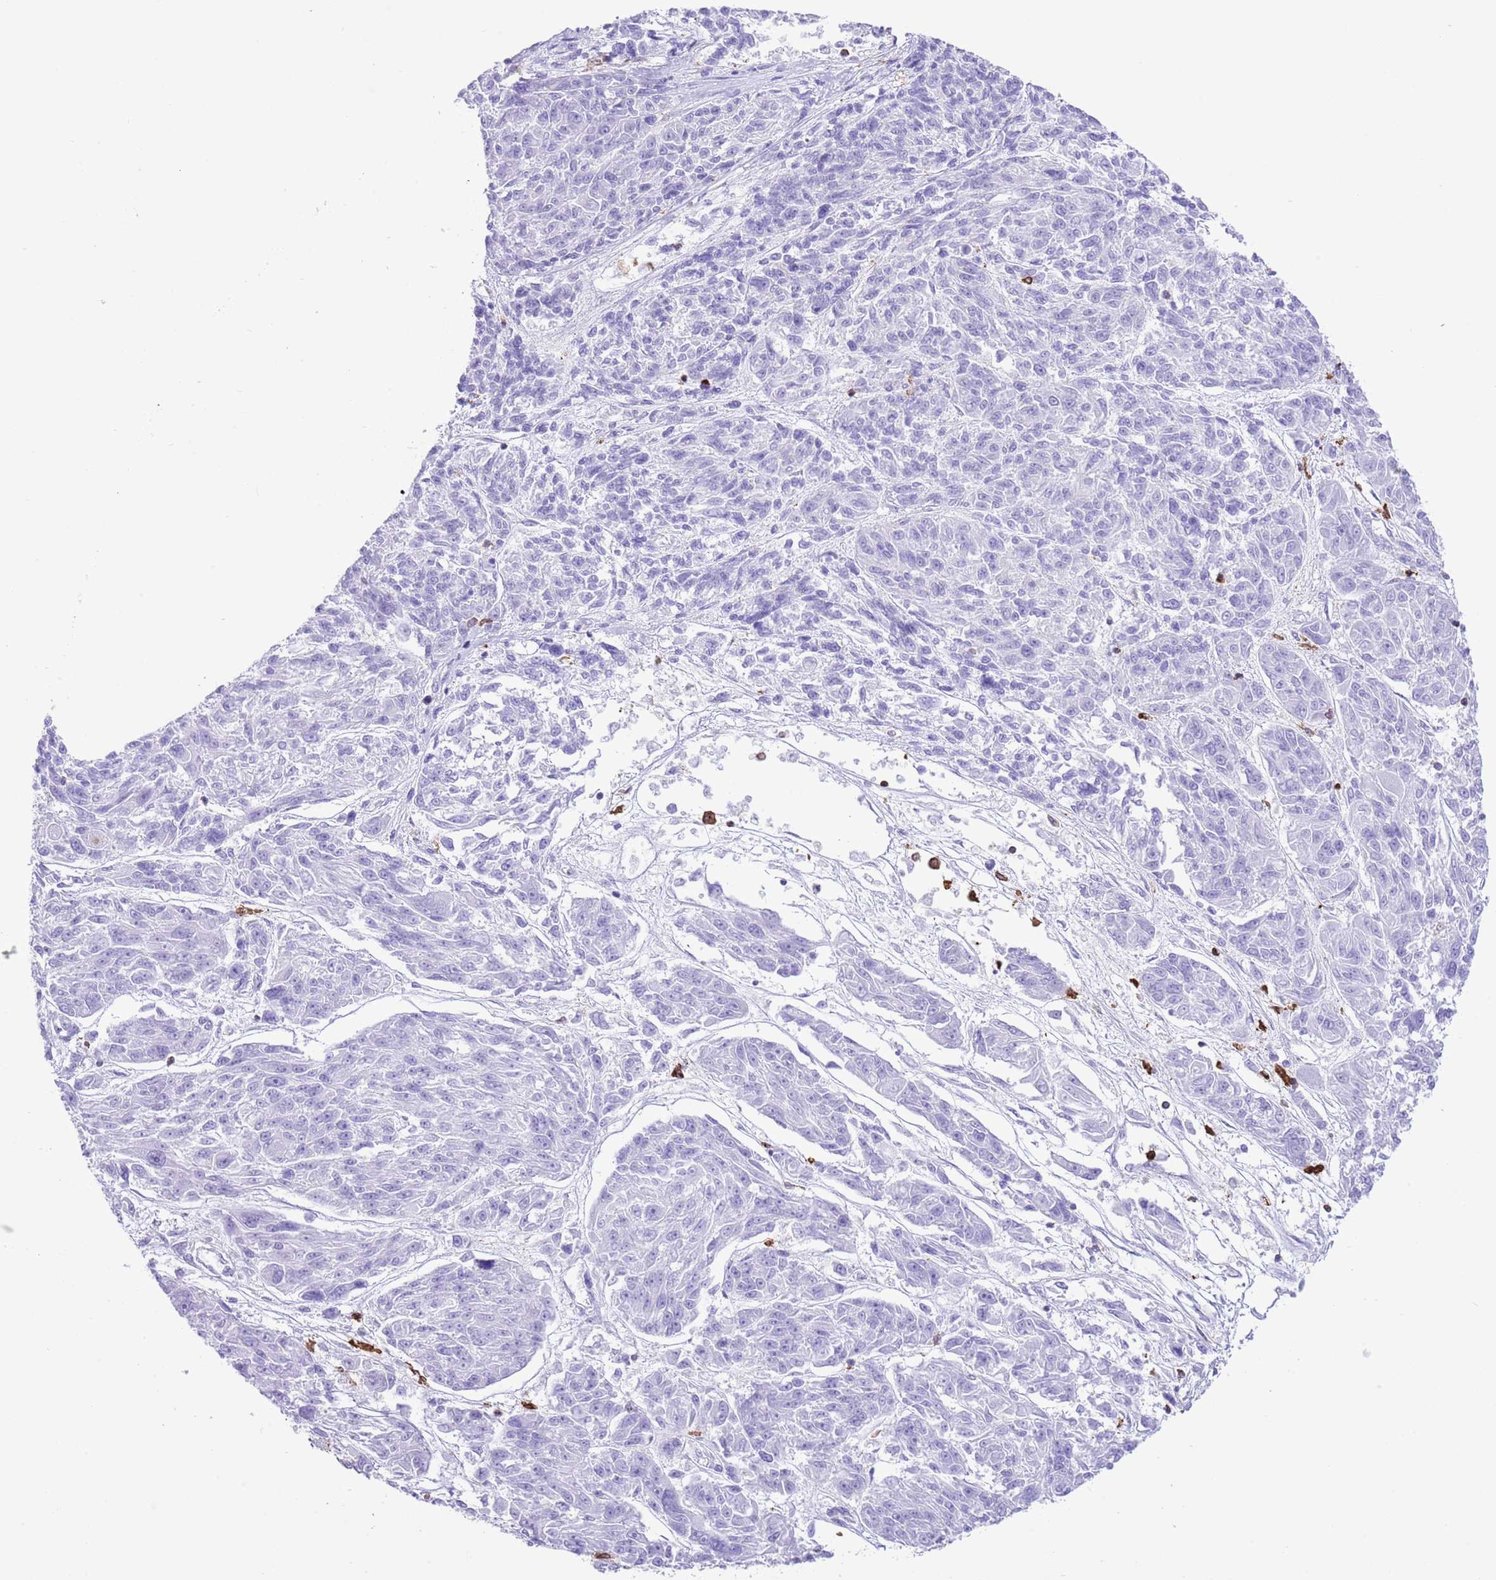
{"staining": {"intensity": "negative", "quantity": "none", "location": "none"}, "tissue": "melanoma", "cell_type": "Tumor cells", "image_type": "cancer", "snomed": [{"axis": "morphology", "description": "Malignant melanoma, NOS"}, {"axis": "topography", "description": "Skin"}], "caption": "Immunohistochemistry of human malignant melanoma displays no positivity in tumor cells. (Brightfield microscopy of DAB immunohistochemistry (IHC) at high magnification).", "gene": "EFHD2", "patient": {"sex": "male", "age": 53}}